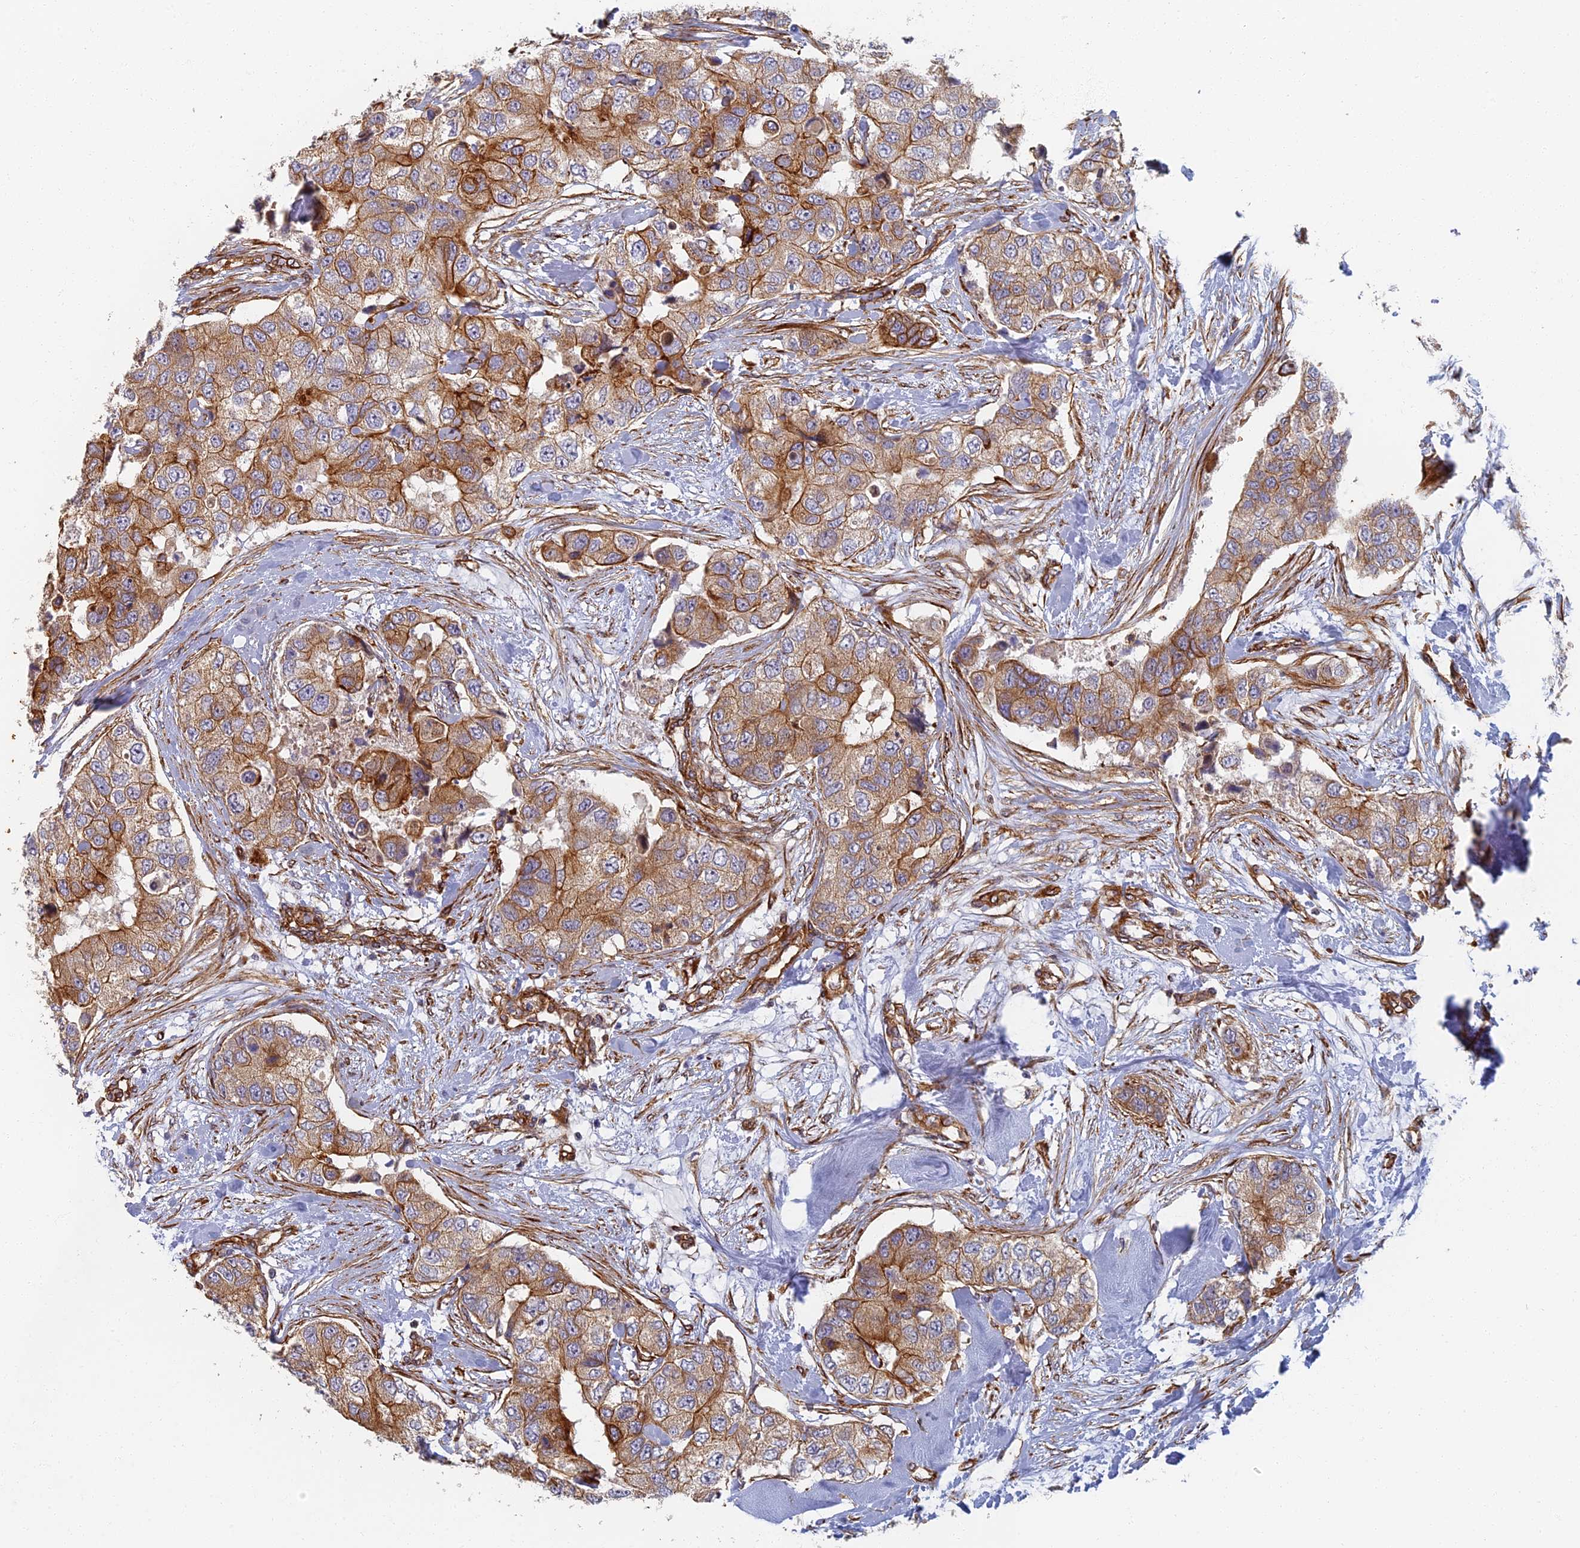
{"staining": {"intensity": "moderate", "quantity": ">75%", "location": "cytoplasmic/membranous"}, "tissue": "breast cancer", "cell_type": "Tumor cells", "image_type": "cancer", "snomed": [{"axis": "morphology", "description": "Duct carcinoma"}, {"axis": "topography", "description": "Breast"}], "caption": "Immunohistochemistry (IHC) (DAB) staining of breast infiltrating ductal carcinoma reveals moderate cytoplasmic/membranous protein positivity in approximately >75% of tumor cells.", "gene": "ABCB10", "patient": {"sex": "female", "age": 62}}